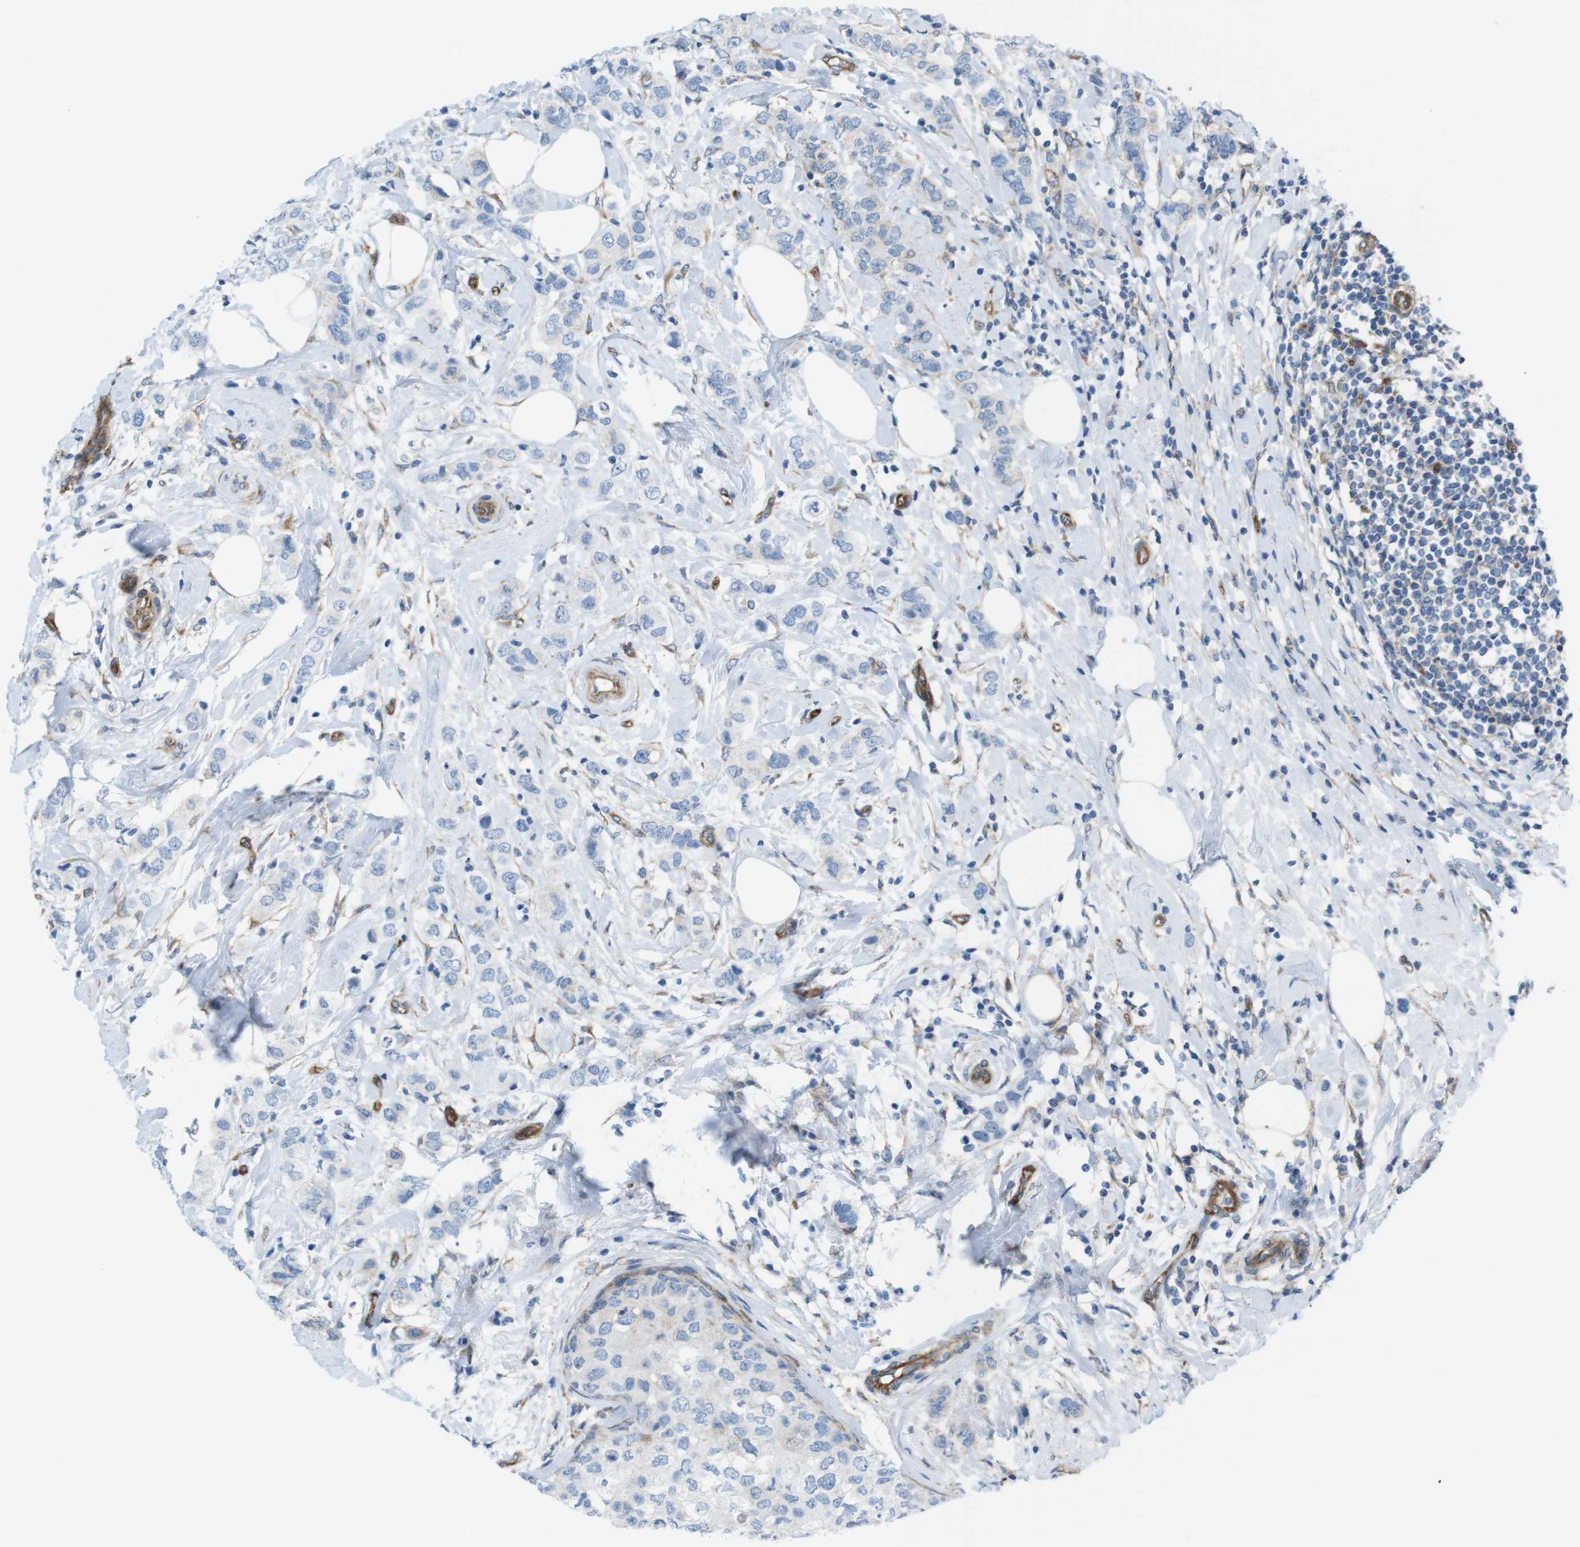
{"staining": {"intensity": "negative", "quantity": "none", "location": "none"}, "tissue": "breast cancer", "cell_type": "Tumor cells", "image_type": "cancer", "snomed": [{"axis": "morphology", "description": "Duct carcinoma"}, {"axis": "topography", "description": "Breast"}], "caption": "The image exhibits no significant staining in tumor cells of invasive ductal carcinoma (breast).", "gene": "DIAPH2", "patient": {"sex": "female", "age": 50}}